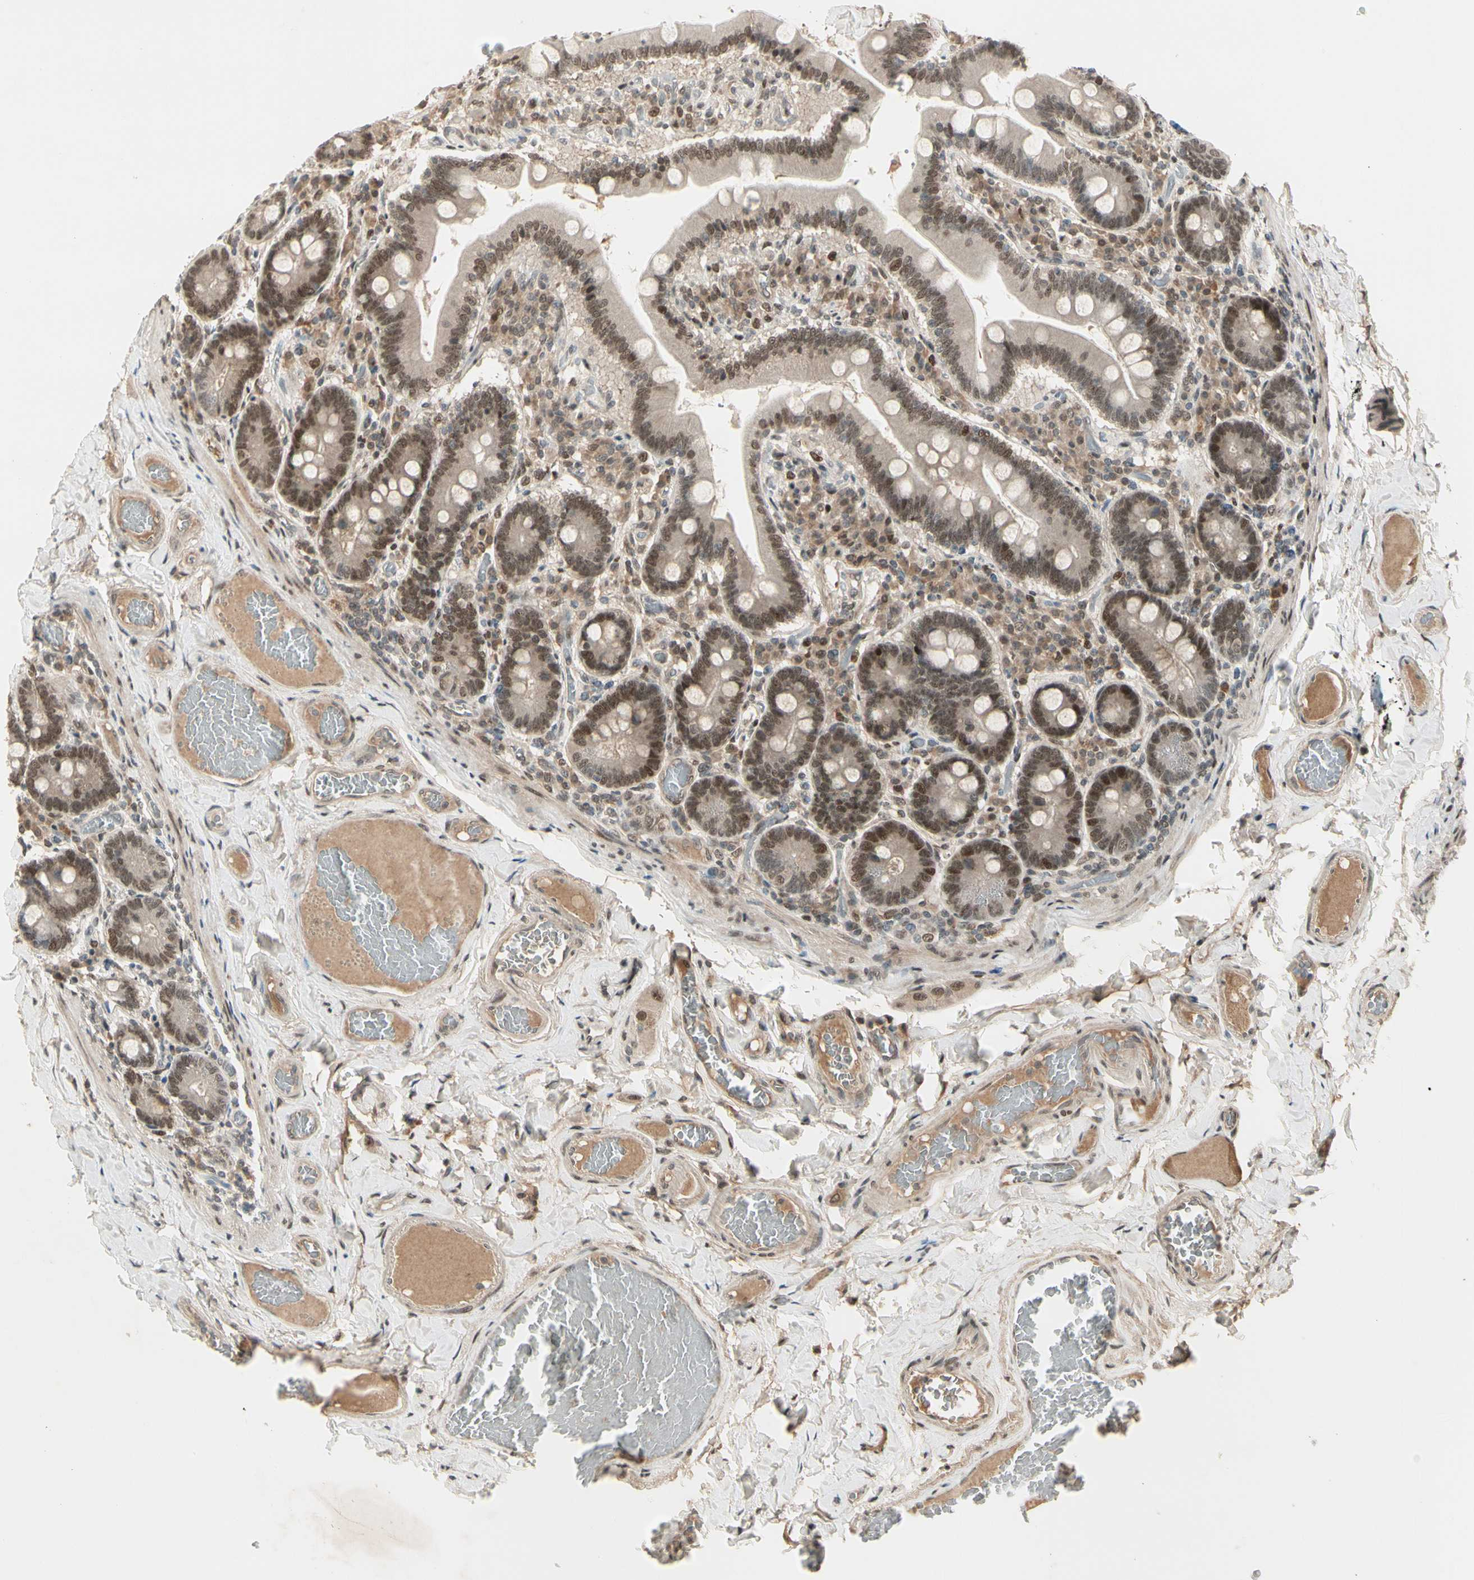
{"staining": {"intensity": "moderate", "quantity": ">75%", "location": "cytoplasmic/membranous,nuclear"}, "tissue": "duodenum", "cell_type": "Glandular cells", "image_type": "normal", "snomed": [{"axis": "morphology", "description": "Normal tissue, NOS"}, {"axis": "topography", "description": "Duodenum"}], "caption": "This image displays unremarkable duodenum stained with IHC to label a protein in brown. The cytoplasmic/membranous,nuclear of glandular cells show moderate positivity for the protein. Nuclei are counter-stained blue.", "gene": "GTF3A", "patient": {"sex": "male", "age": 66}}